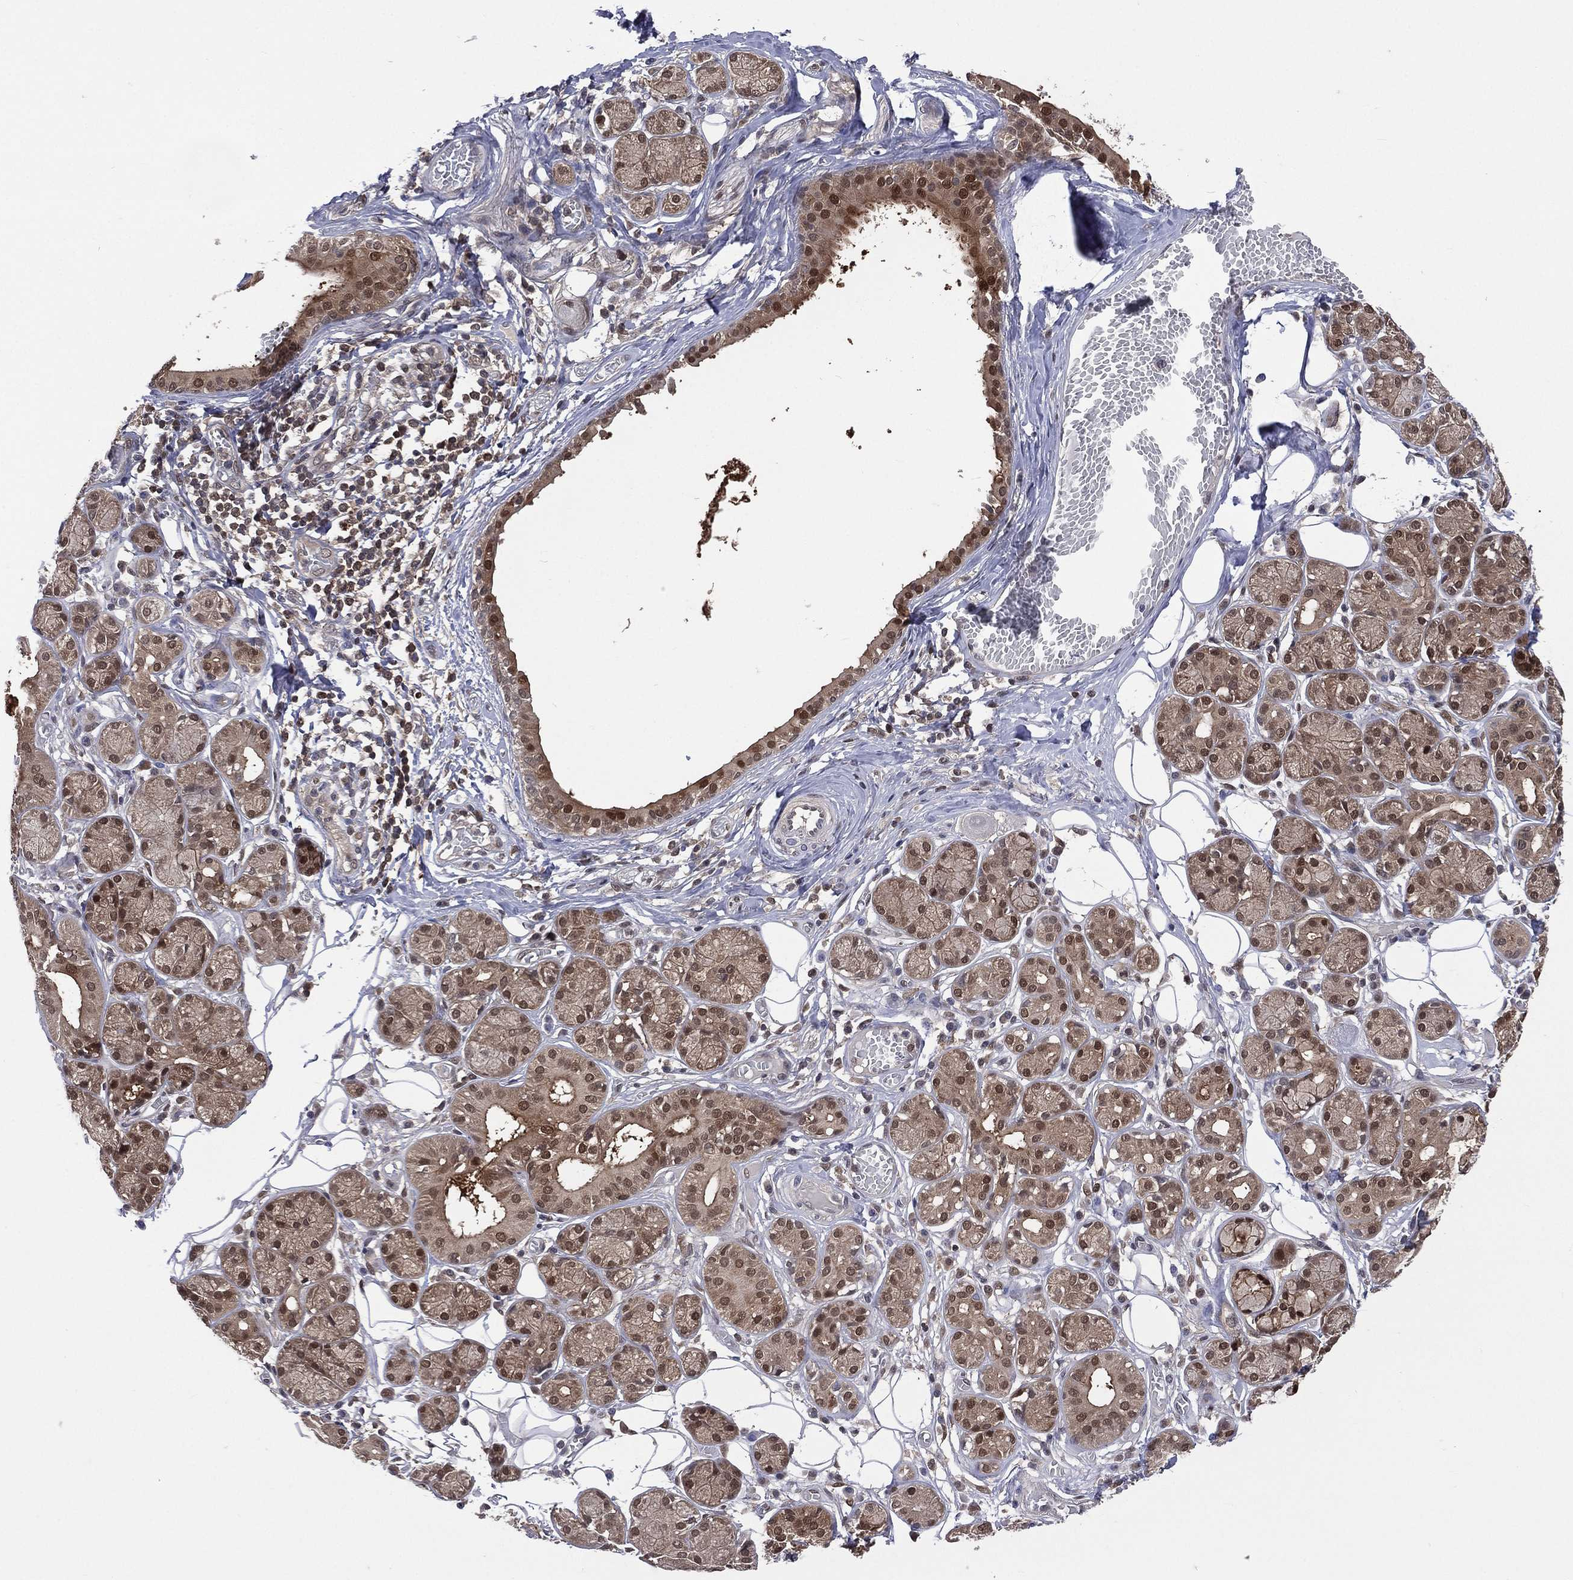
{"staining": {"intensity": "moderate", "quantity": ">75%", "location": "cytoplasmic/membranous,nuclear"}, "tissue": "salivary gland", "cell_type": "Glandular cells", "image_type": "normal", "snomed": [{"axis": "morphology", "description": "Normal tissue, NOS"}, {"axis": "topography", "description": "Salivary gland"}, {"axis": "topography", "description": "Peripheral nerve tissue"}], "caption": "High-magnification brightfield microscopy of normal salivary gland stained with DAB (brown) and counterstained with hematoxylin (blue). glandular cells exhibit moderate cytoplasmic/membranous,nuclear expression is identified in about>75% of cells. The staining is performed using DAB brown chromogen to label protein expression. The nuclei are counter-stained blue using hematoxylin.", "gene": "MTAP", "patient": {"sex": "male", "age": 71}}